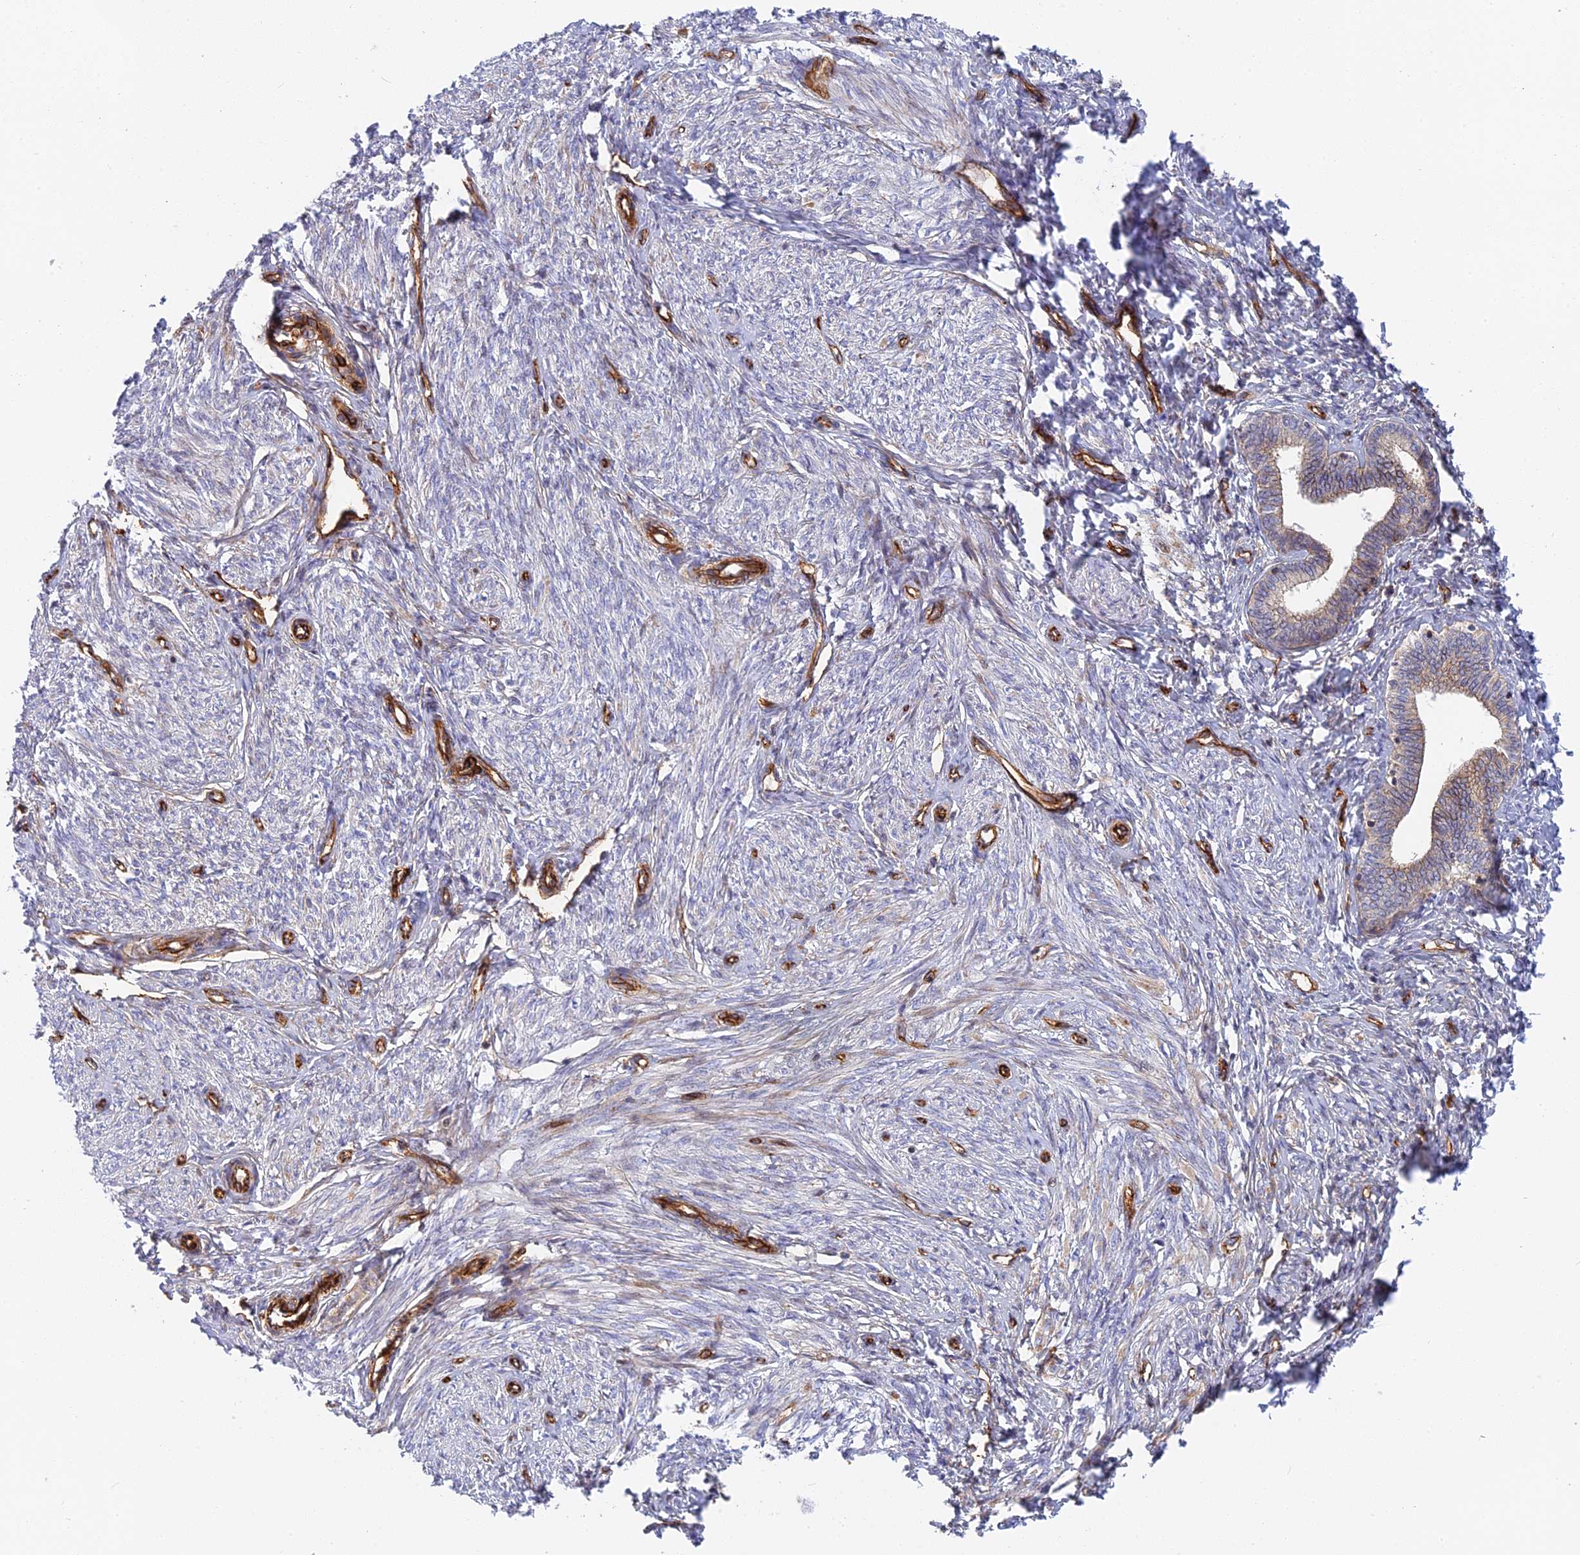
{"staining": {"intensity": "negative", "quantity": "none", "location": "none"}, "tissue": "endometrium", "cell_type": "Cells in endometrial stroma", "image_type": "normal", "snomed": [{"axis": "morphology", "description": "Normal tissue, NOS"}, {"axis": "topography", "description": "Endometrium"}], "caption": "Protein analysis of benign endometrium shows no significant positivity in cells in endometrial stroma. (DAB (3,3'-diaminobenzidine) immunohistochemistry visualized using brightfield microscopy, high magnification).", "gene": "CNBD2", "patient": {"sex": "female", "age": 72}}